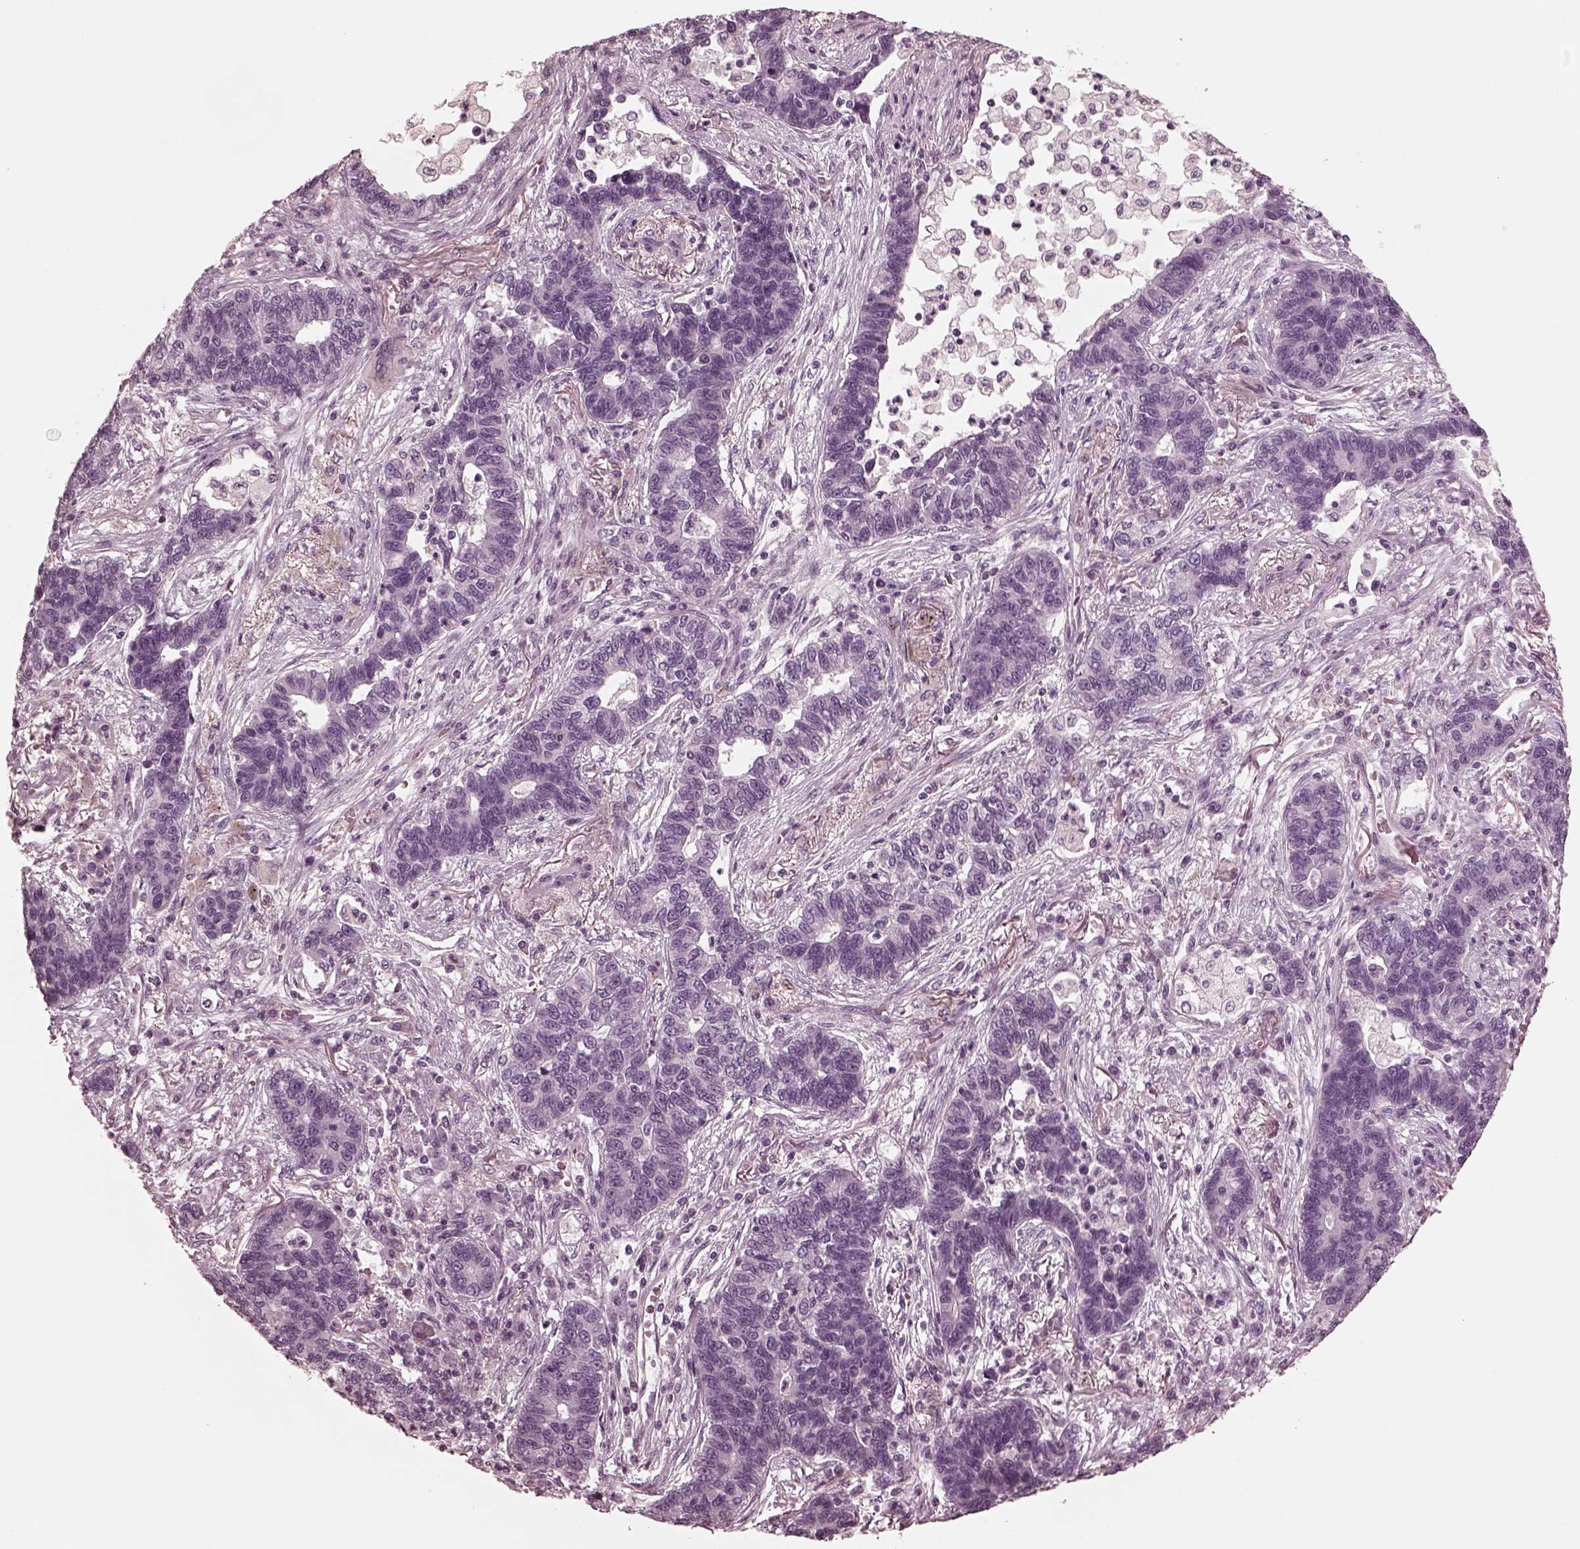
{"staining": {"intensity": "negative", "quantity": "none", "location": "none"}, "tissue": "lung cancer", "cell_type": "Tumor cells", "image_type": "cancer", "snomed": [{"axis": "morphology", "description": "Adenocarcinoma, NOS"}, {"axis": "topography", "description": "Lung"}], "caption": "An IHC micrograph of lung cancer is shown. There is no staining in tumor cells of lung cancer.", "gene": "KIF6", "patient": {"sex": "female", "age": 57}}